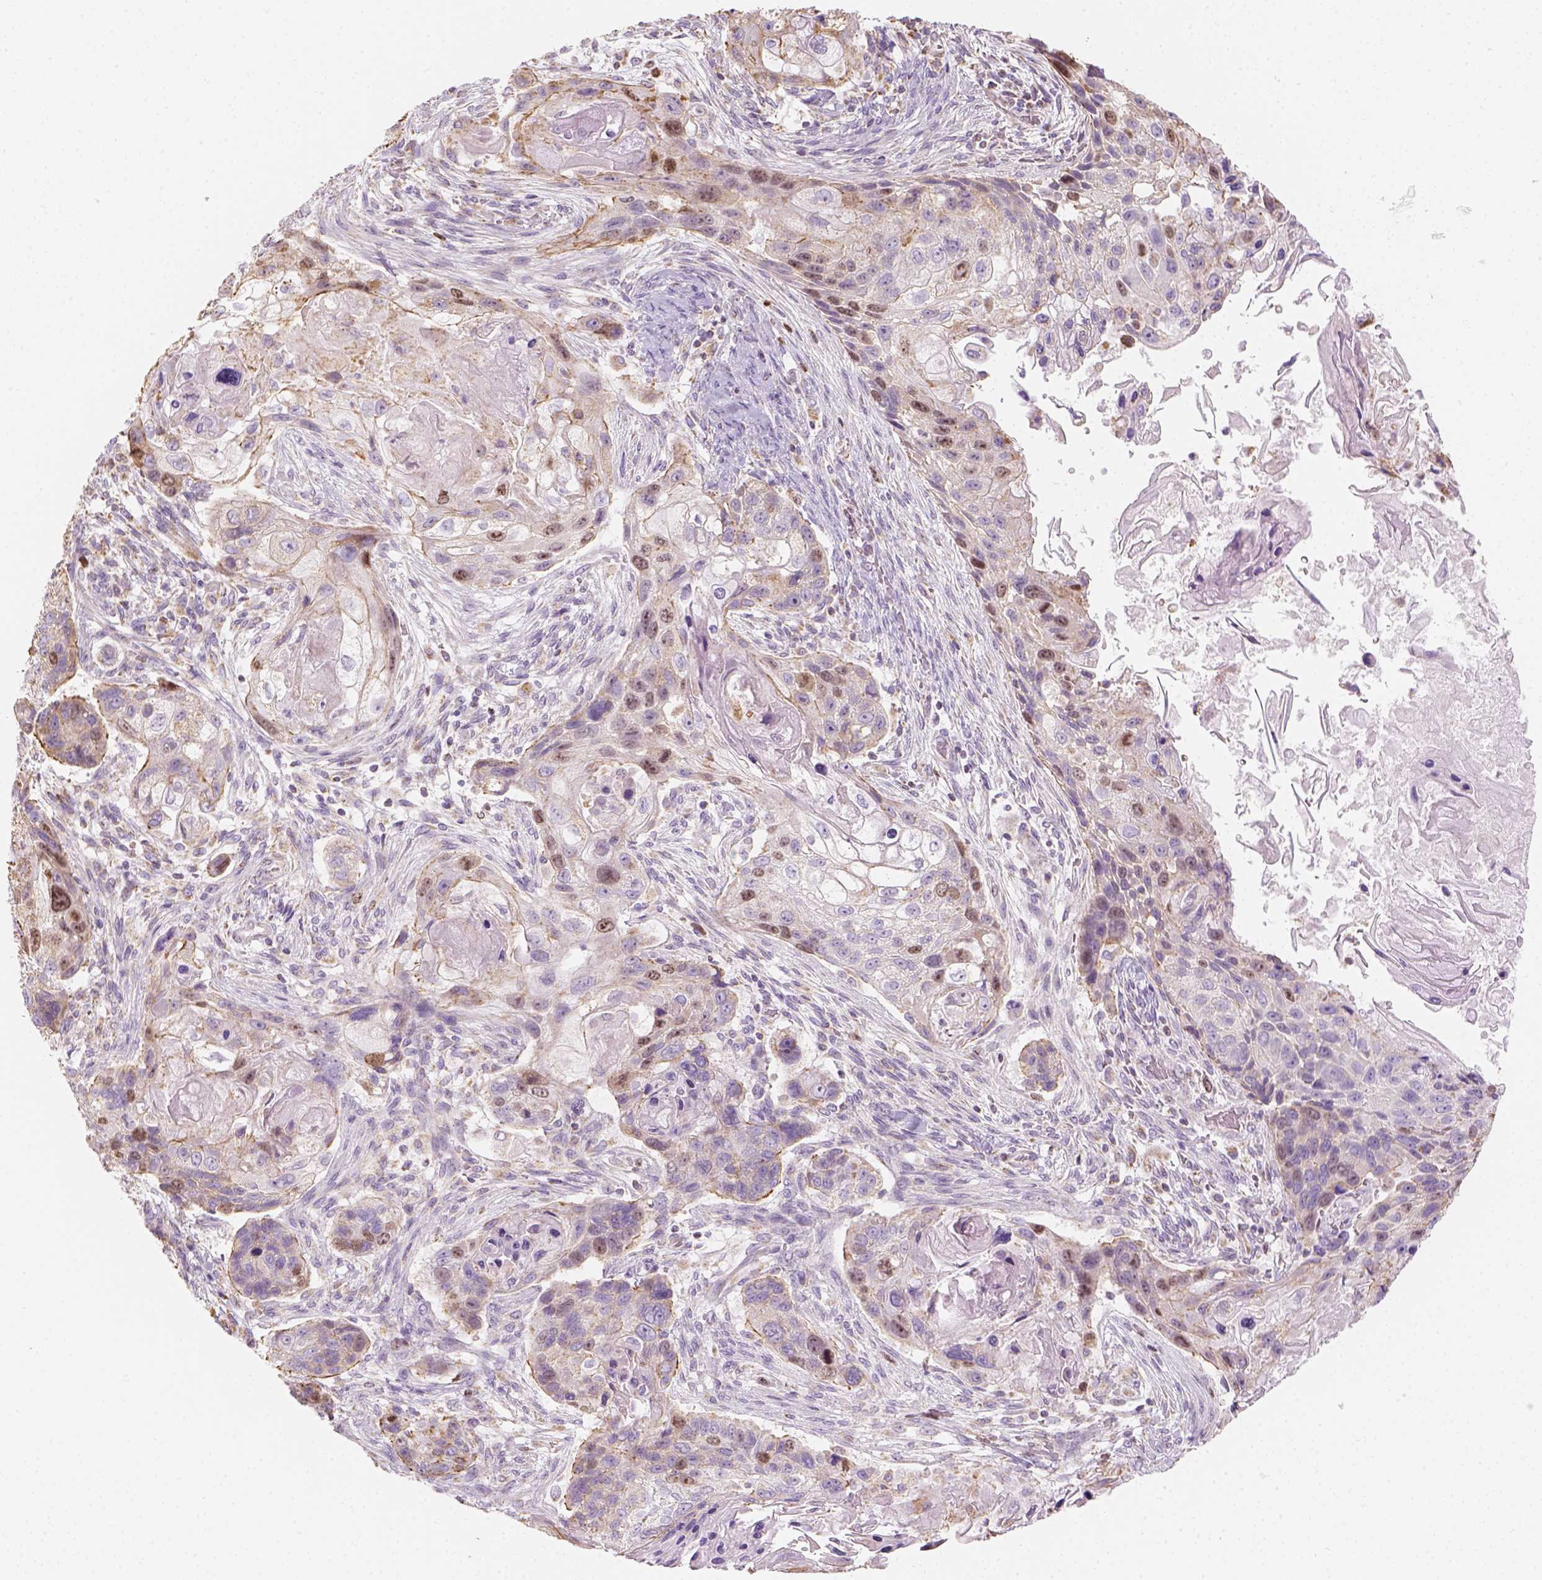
{"staining": {"intensity": "weak", "quantity": "<25%", "location": "cytoplasmic/membranous,nuclear"}, "tissue": "lung cancer", "cell_type": "Tumor cells", "image_type": "cancer", "snomed": [{"axis": "morphology", "description": "Squamous cell carcinoma, NOS"}, {"axis": "topography", "description": "Lung"}], "caption": "Immunohistochemistry histopathology image of lung squamous cell carcinoma stained for a protein (brown), which displays no expression in tumor cells.", "gene": "LCA5", "patient": {"sex": "male", "age": 69}}